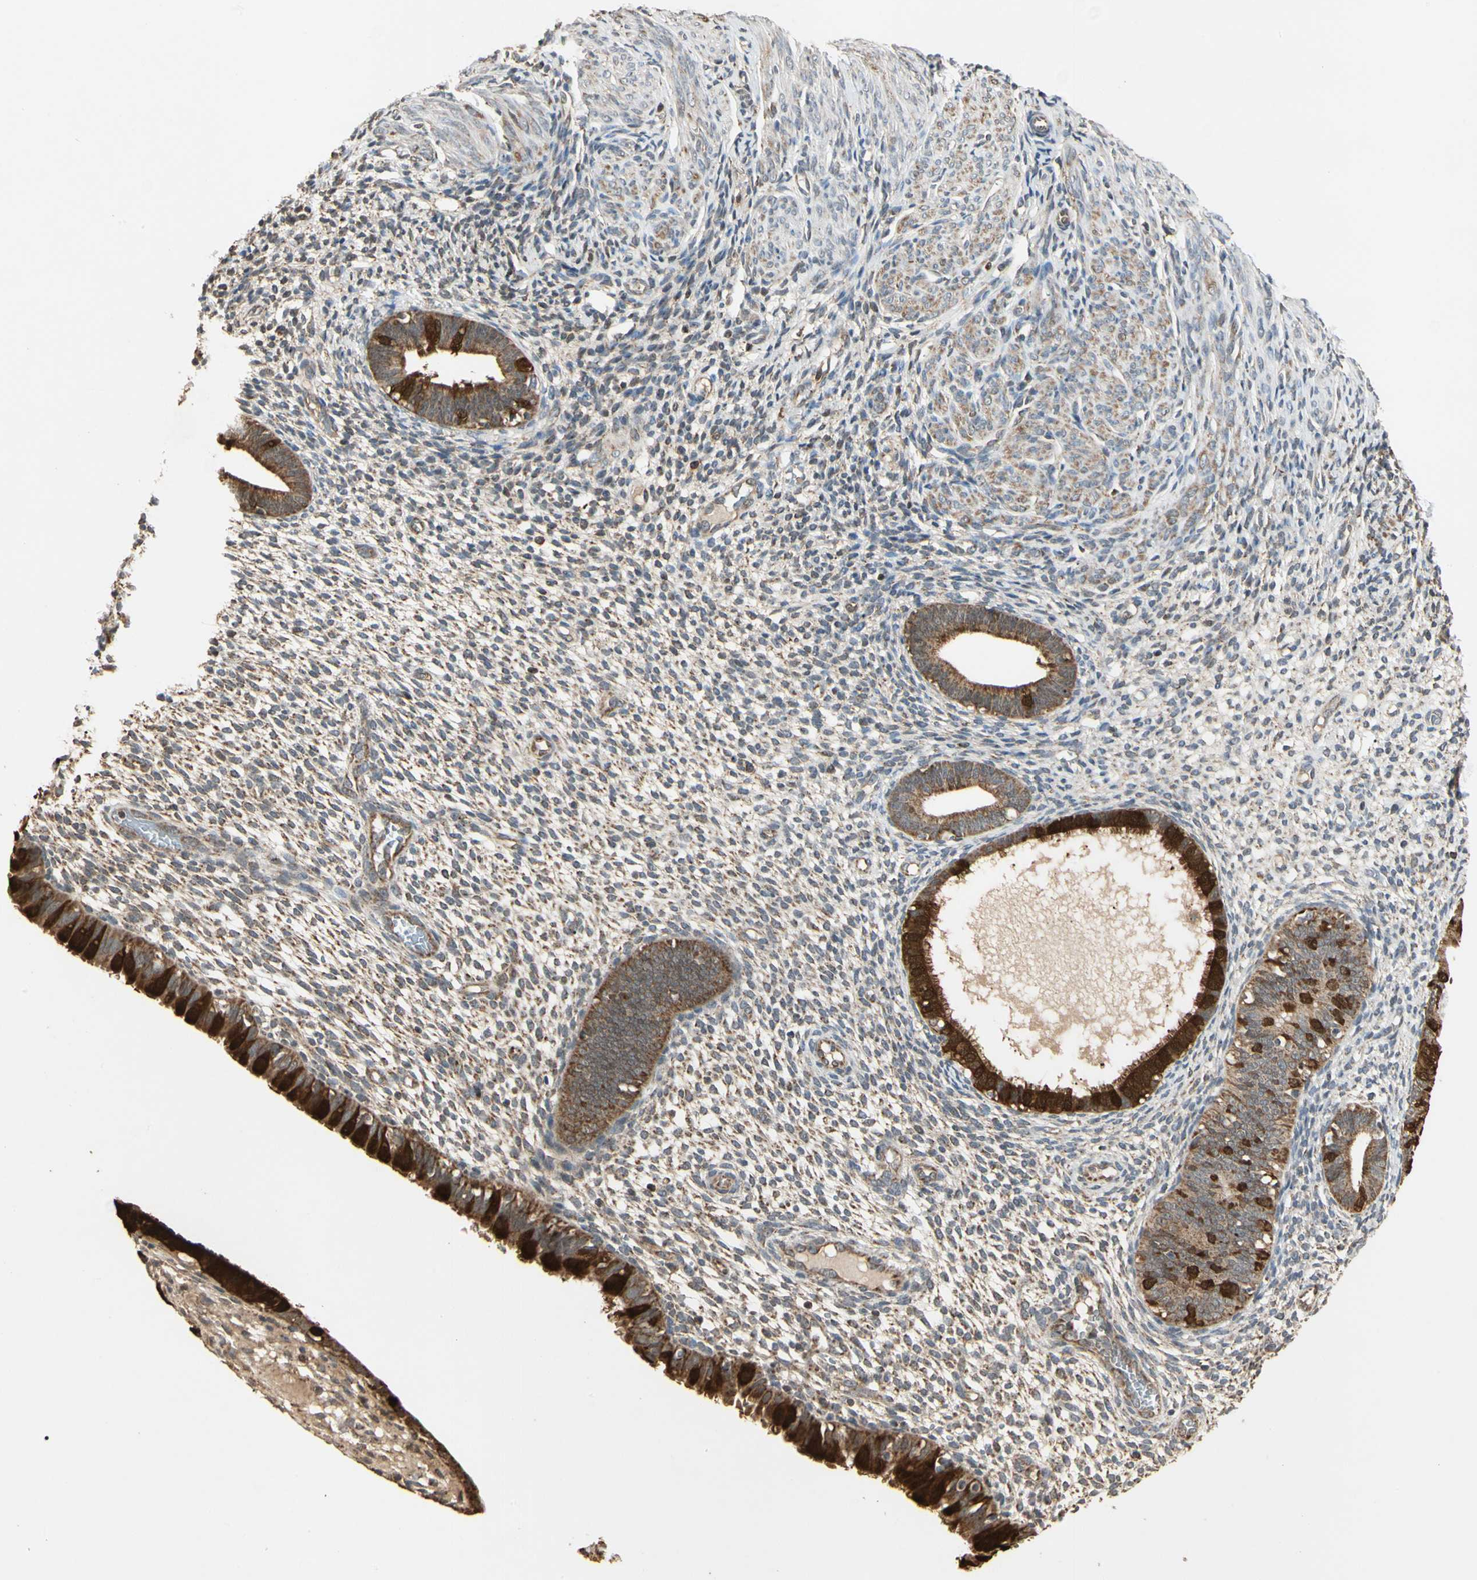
{"staining": {"intensity": "weak", "quantity": ">75%", "location": "cytoplasmic/membranous"}, "tissue": "endometrium", "cell_type": "Cells in endometrial stroma", "image_type": "normal", "snomed": [{"axis": "morphology", "description": "Normal tissue, NOS"}, {"axis": "topography", "description": "Endometrium"}], "caption": "IHC photomicrograph of unremarkable endometrium: endometrium stained using immunohistochemistry (IHC) reveals low levels of weak protein expression localized specifically in the cytoplasmic/membranous of cells in endometrial stroma, appearing as a cytoplasmic/membranous brown color.", "gene": "PRDX5", "patient": {"sex": "female", "age": 61}}